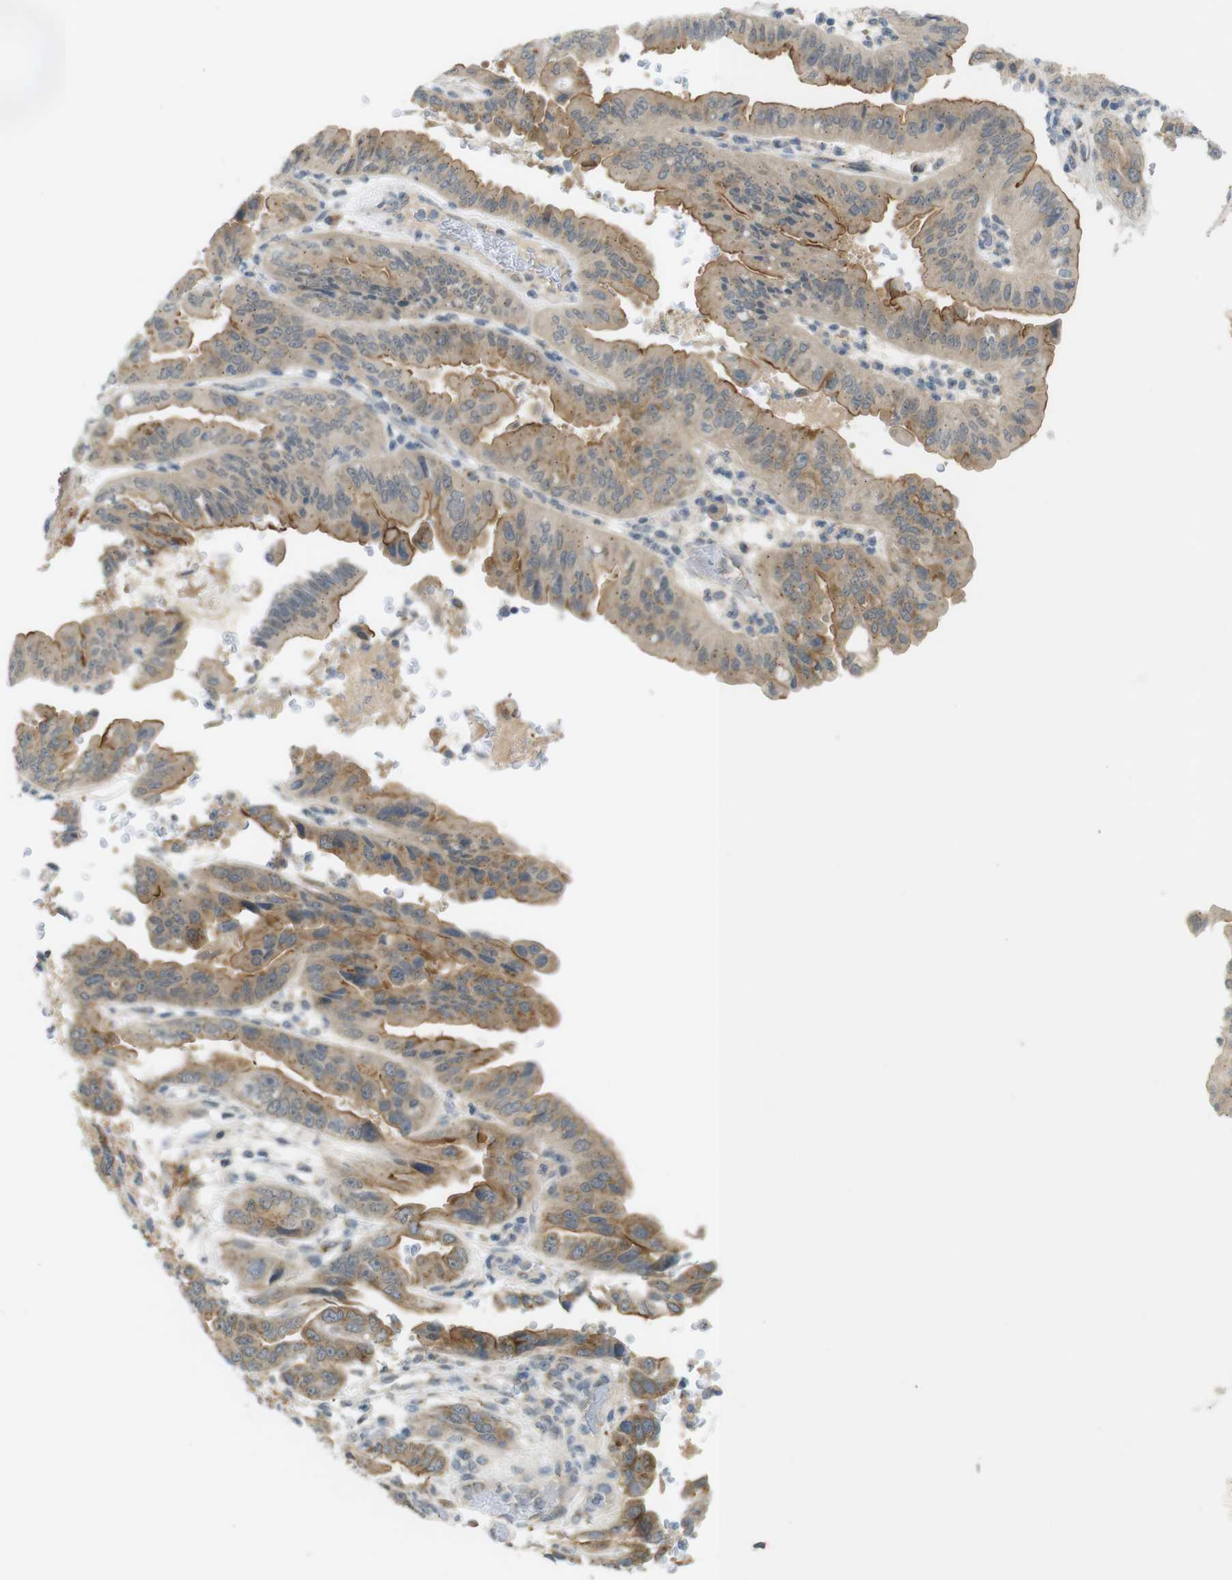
{"staining": {"intensity": "moderate", "quantity": ">75%", "location": "cytoplasmic/membranous"}, "tissue": "pancreatic cancer", "cell_type": "Tumor cells", "image_type": "cancer", "snomed": [{"axis": "morphology", "description": "Adenocarcinoma, NOS"}, {"axis": "topography", "description": "Pancreas"}], "caption": "Adenocarcinoma (pancreatic) was stained to show a protein in brown. There is medium levels of moderate cytoplasmic/membranous positivity in approximately >75% of tumor cells.", "gene": "UGT8", "patient": {"sex": "male", "age": 70}}